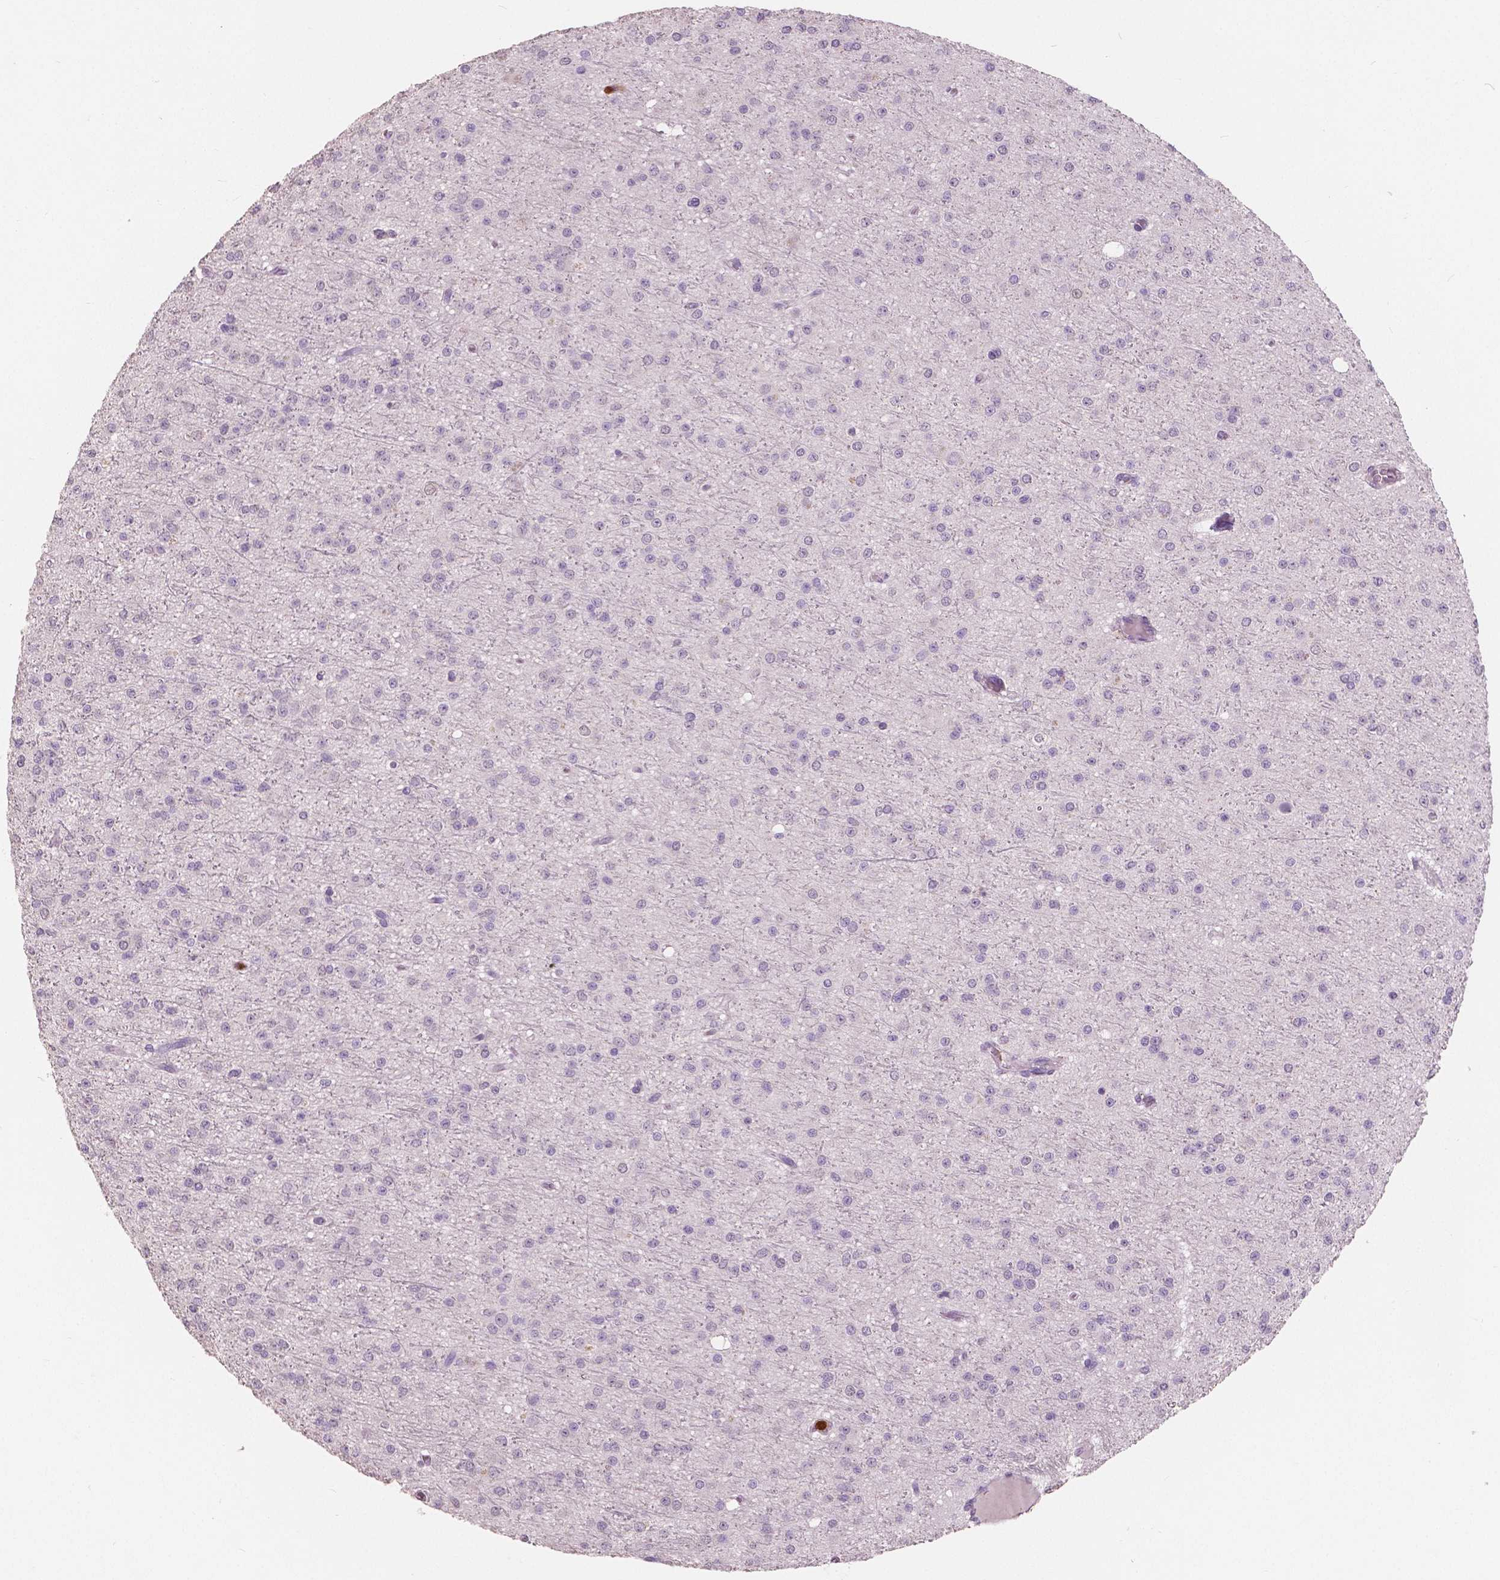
{"staining": {"intensity": "negative", "quantity": "none", "location": "none"}, "tissue": "glioma", "cell_type": "Tumor cells", "image_type": "cancer", "snomed": [{"axis": "morphology", "description": "Glioma, malignant, Low grade"}, {"axis": "topography", "description": "Brain"}], "caption": "This is an IHC photomicrograph of glioma. There is no expression in tumor cells.", "gene": "S100A4", "patient": {"sex": "male", "age": 27}}